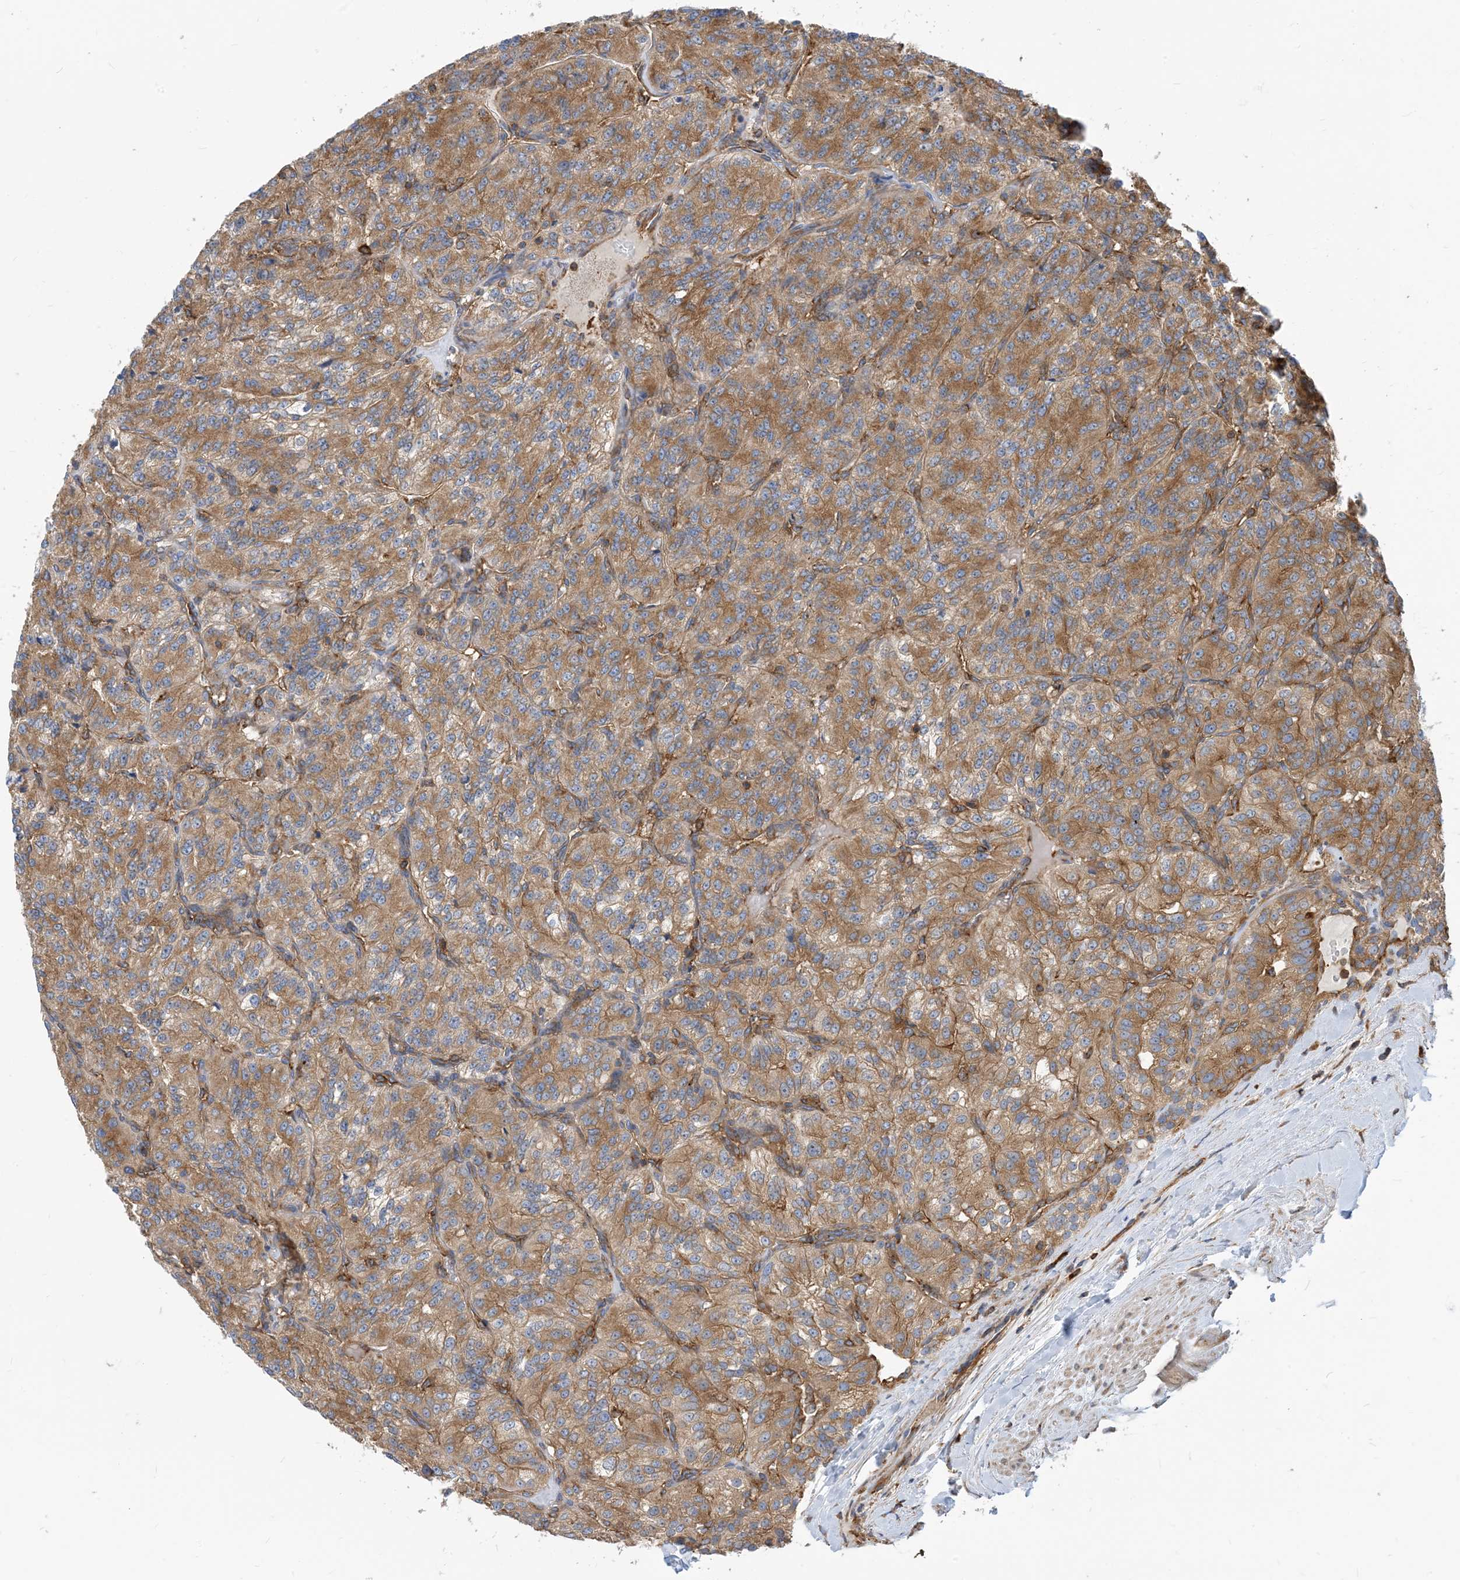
{"staining": {"intensity": "moderate", "quantity": ">75%", "location": "cytoplasmic/membranous"}, "tissue": "renal cancer", "cell_type": "Tumor cells", "image_type": "cancer", "snomed": [{"axis": "morphology", "description": "Adenocarcinoma, NOS"}, {"axis": "topography", "description": "Kidney"}], "caption": "Immunohistochemistry photomicrograph of human adenocarcinoma (renal) stained for a protein (brown), which exhibits medium levels of moderate cytoplasmic/membranous expression in about >75% of tumor cells.", "gene": "DYNC1LI1", "patient": {"sex": "female", "age": 63}}